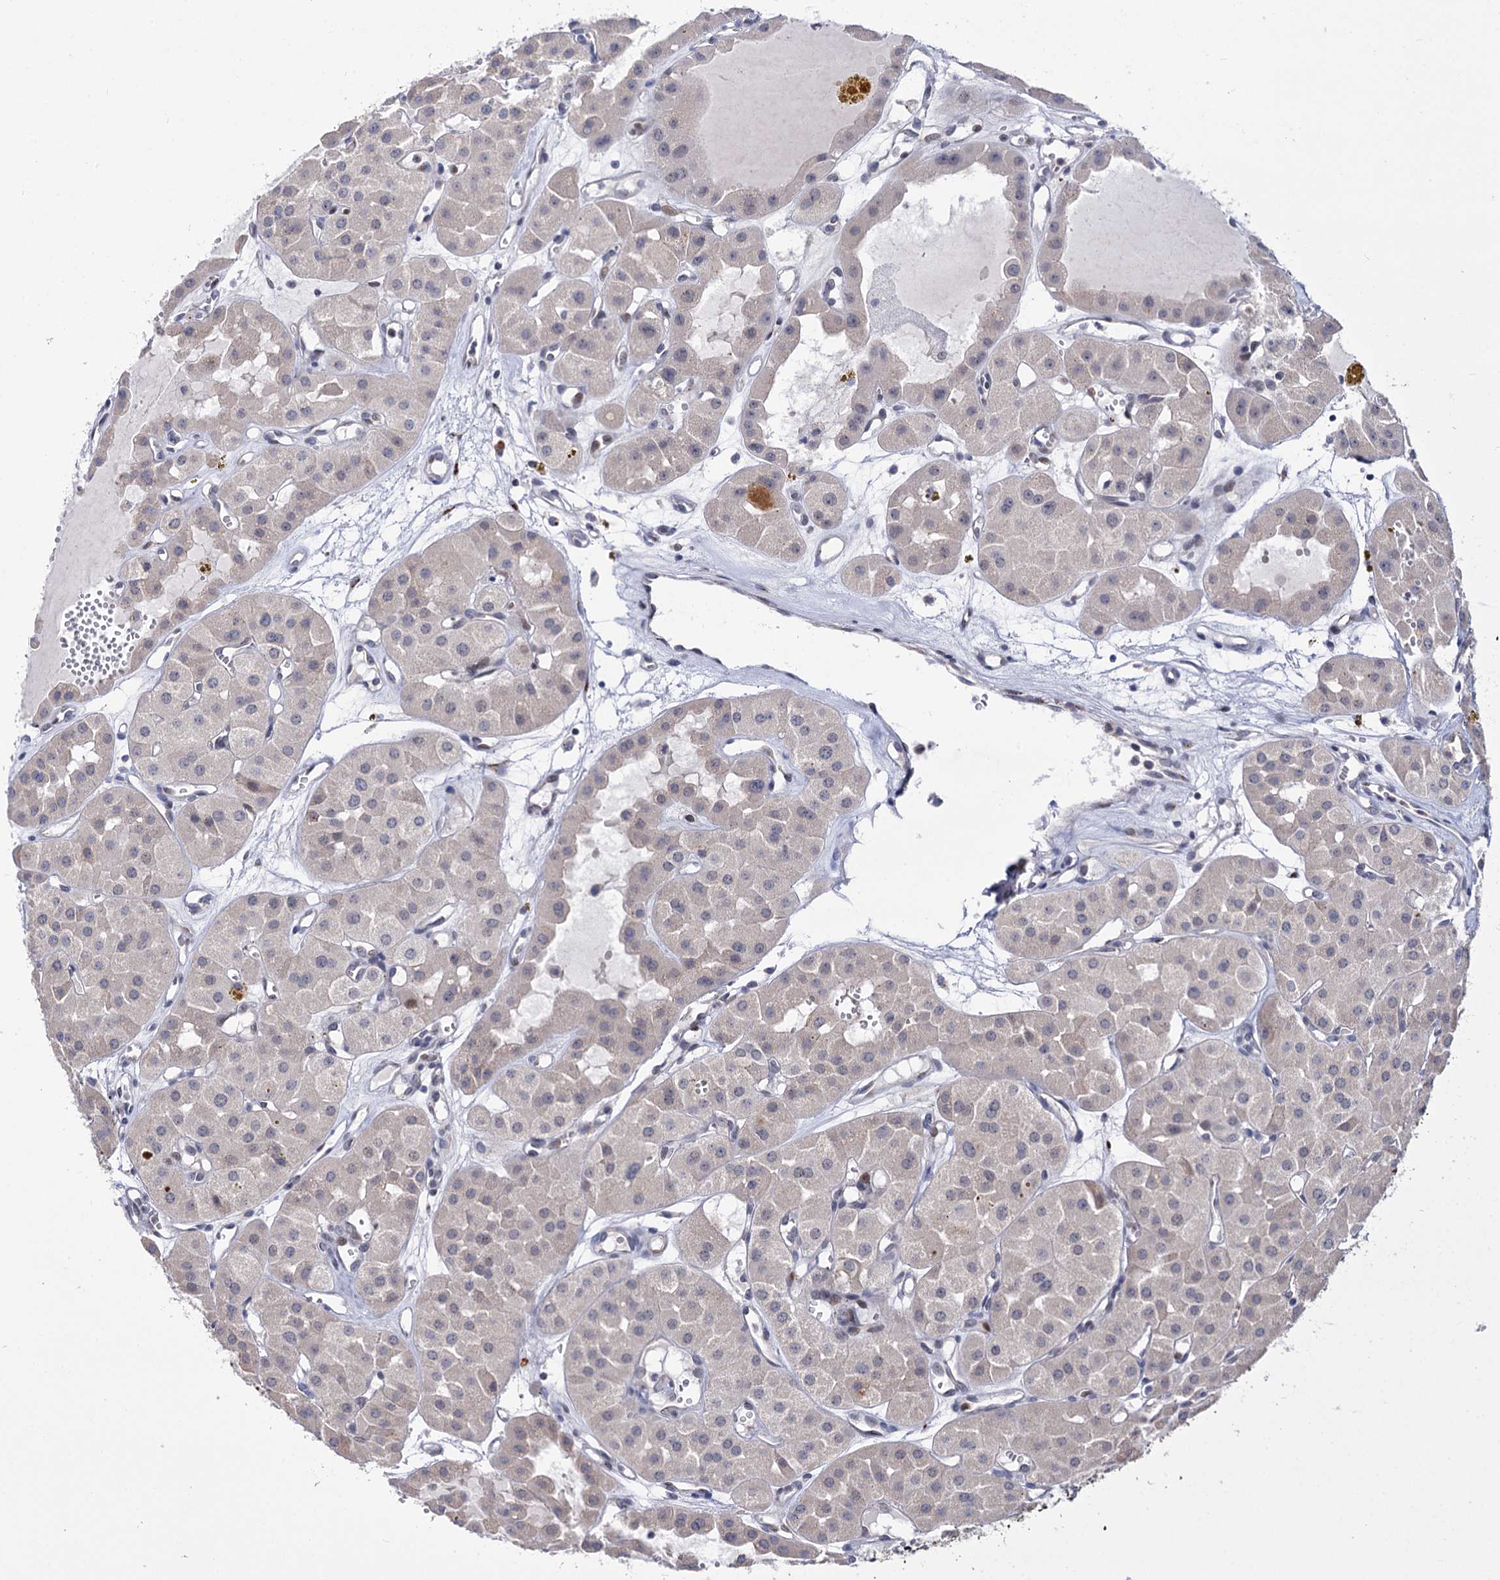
{"staining": {"intensity": "negative", "quantity": "none", "location": "none"}, "tissue": "renal cancer", "cell_type": "Tumor cells", "image_type": "cancer", "snomed": [{"axis": "morphology", "description": "Carcinoma, NOS"}, {"axis": "topography", "description": "Kidney"}], "caption": "Renal cancer was stained to show a protein in brown. There is no significant positivity in tumor cells.", "gene": "THAP2", "patient": {"sex": "female", "age": 75}}